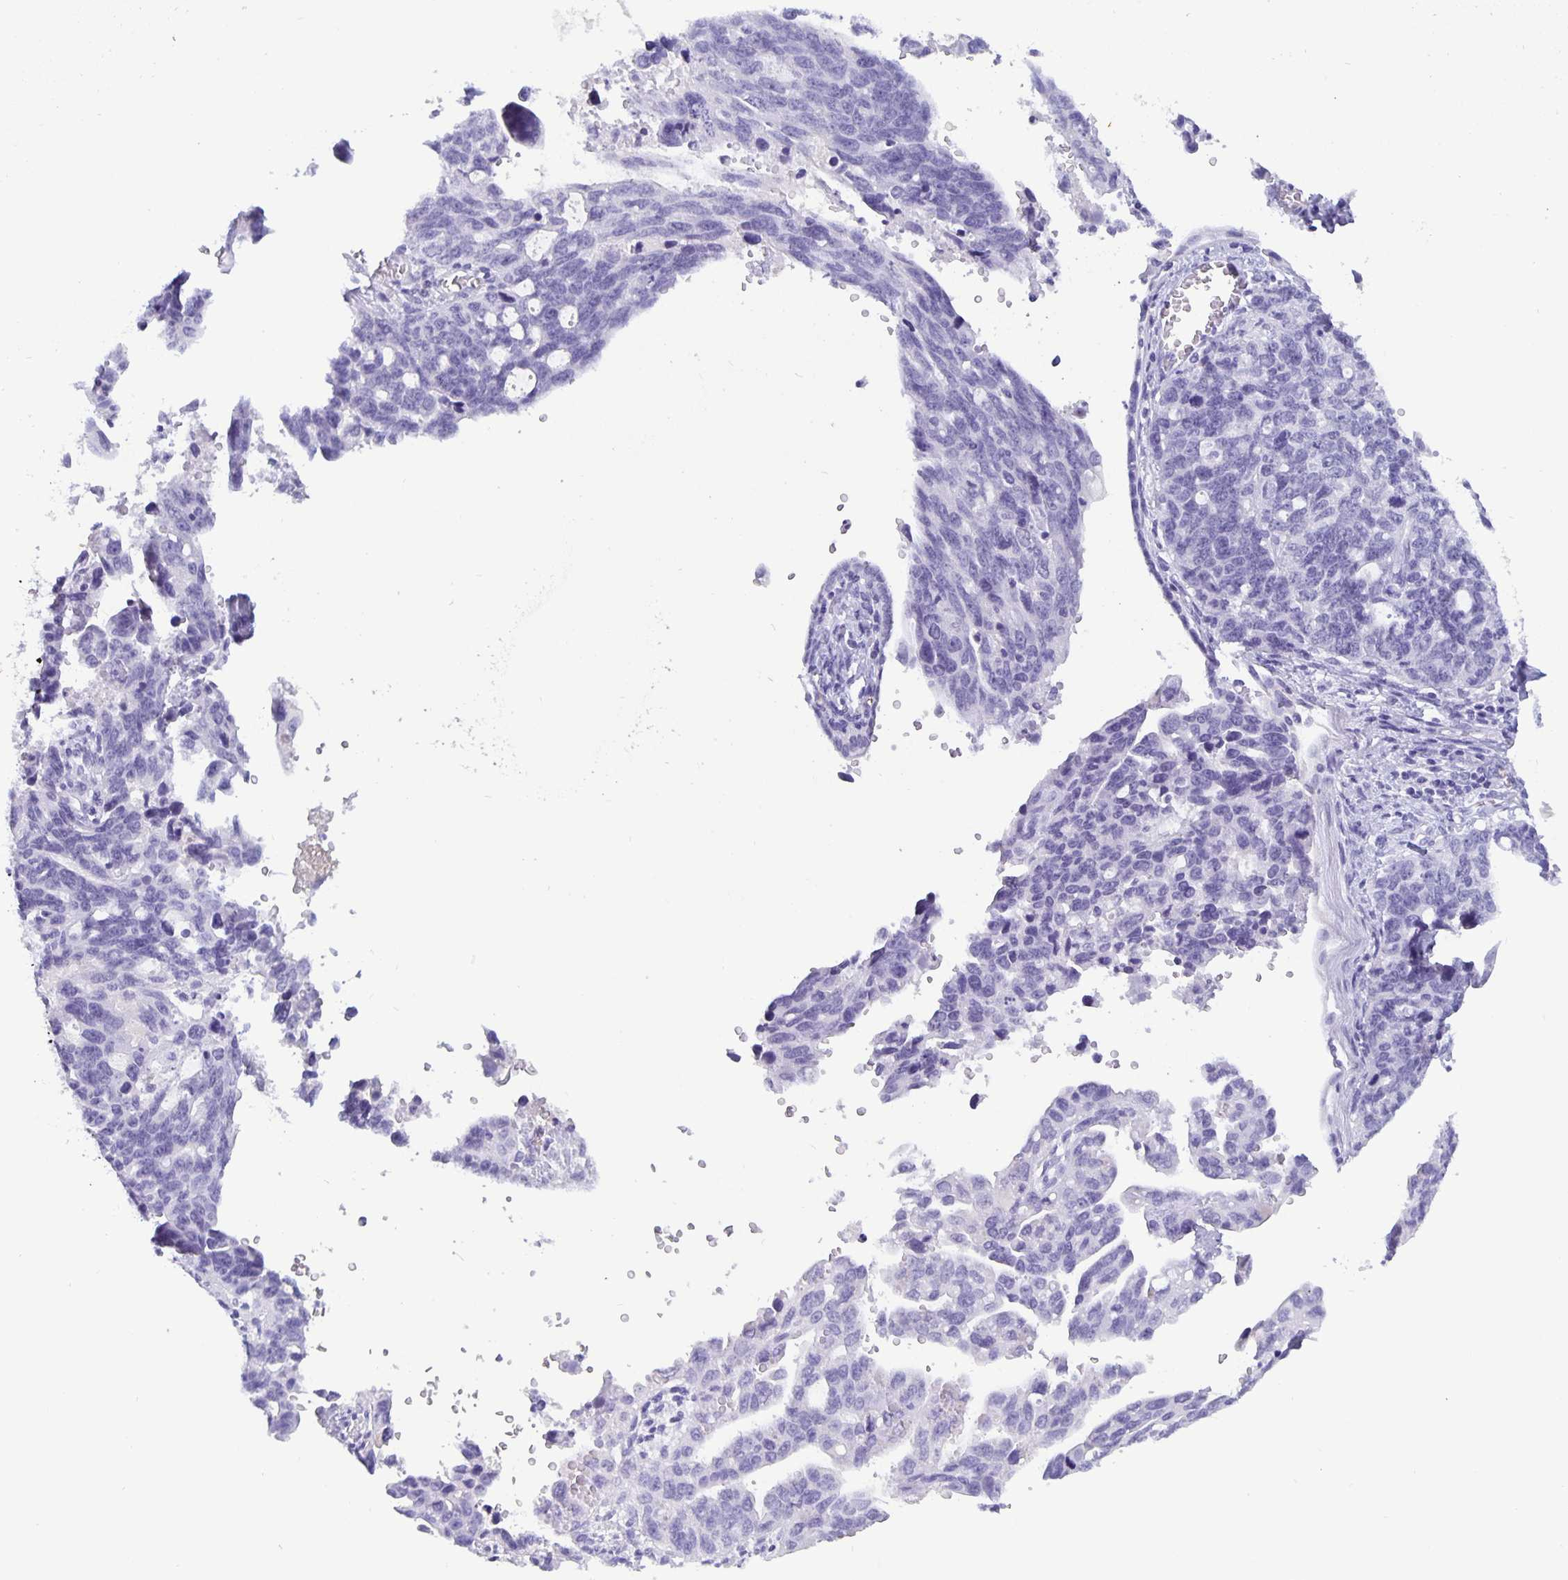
{"staining": {"intensity": "negative", "quantity": "none", "location": "none"}, "tissue": "ovarian cancer", "cell_type": "Tumor cells", "image_type": "cancer", "snomed": [{"axis": "morphology", "description": "Cystadenocarcinoma, serous, NOS"}, {"axis": "topography", "description": "Ovary"}], "caption": "This is an immunohistochemistry (IHC) photomicrograph of human ovarian cancer. There is no expression in tumor cells.", "gene": "BPIFA3", "patient": {"sex": "female", "age": 69}}